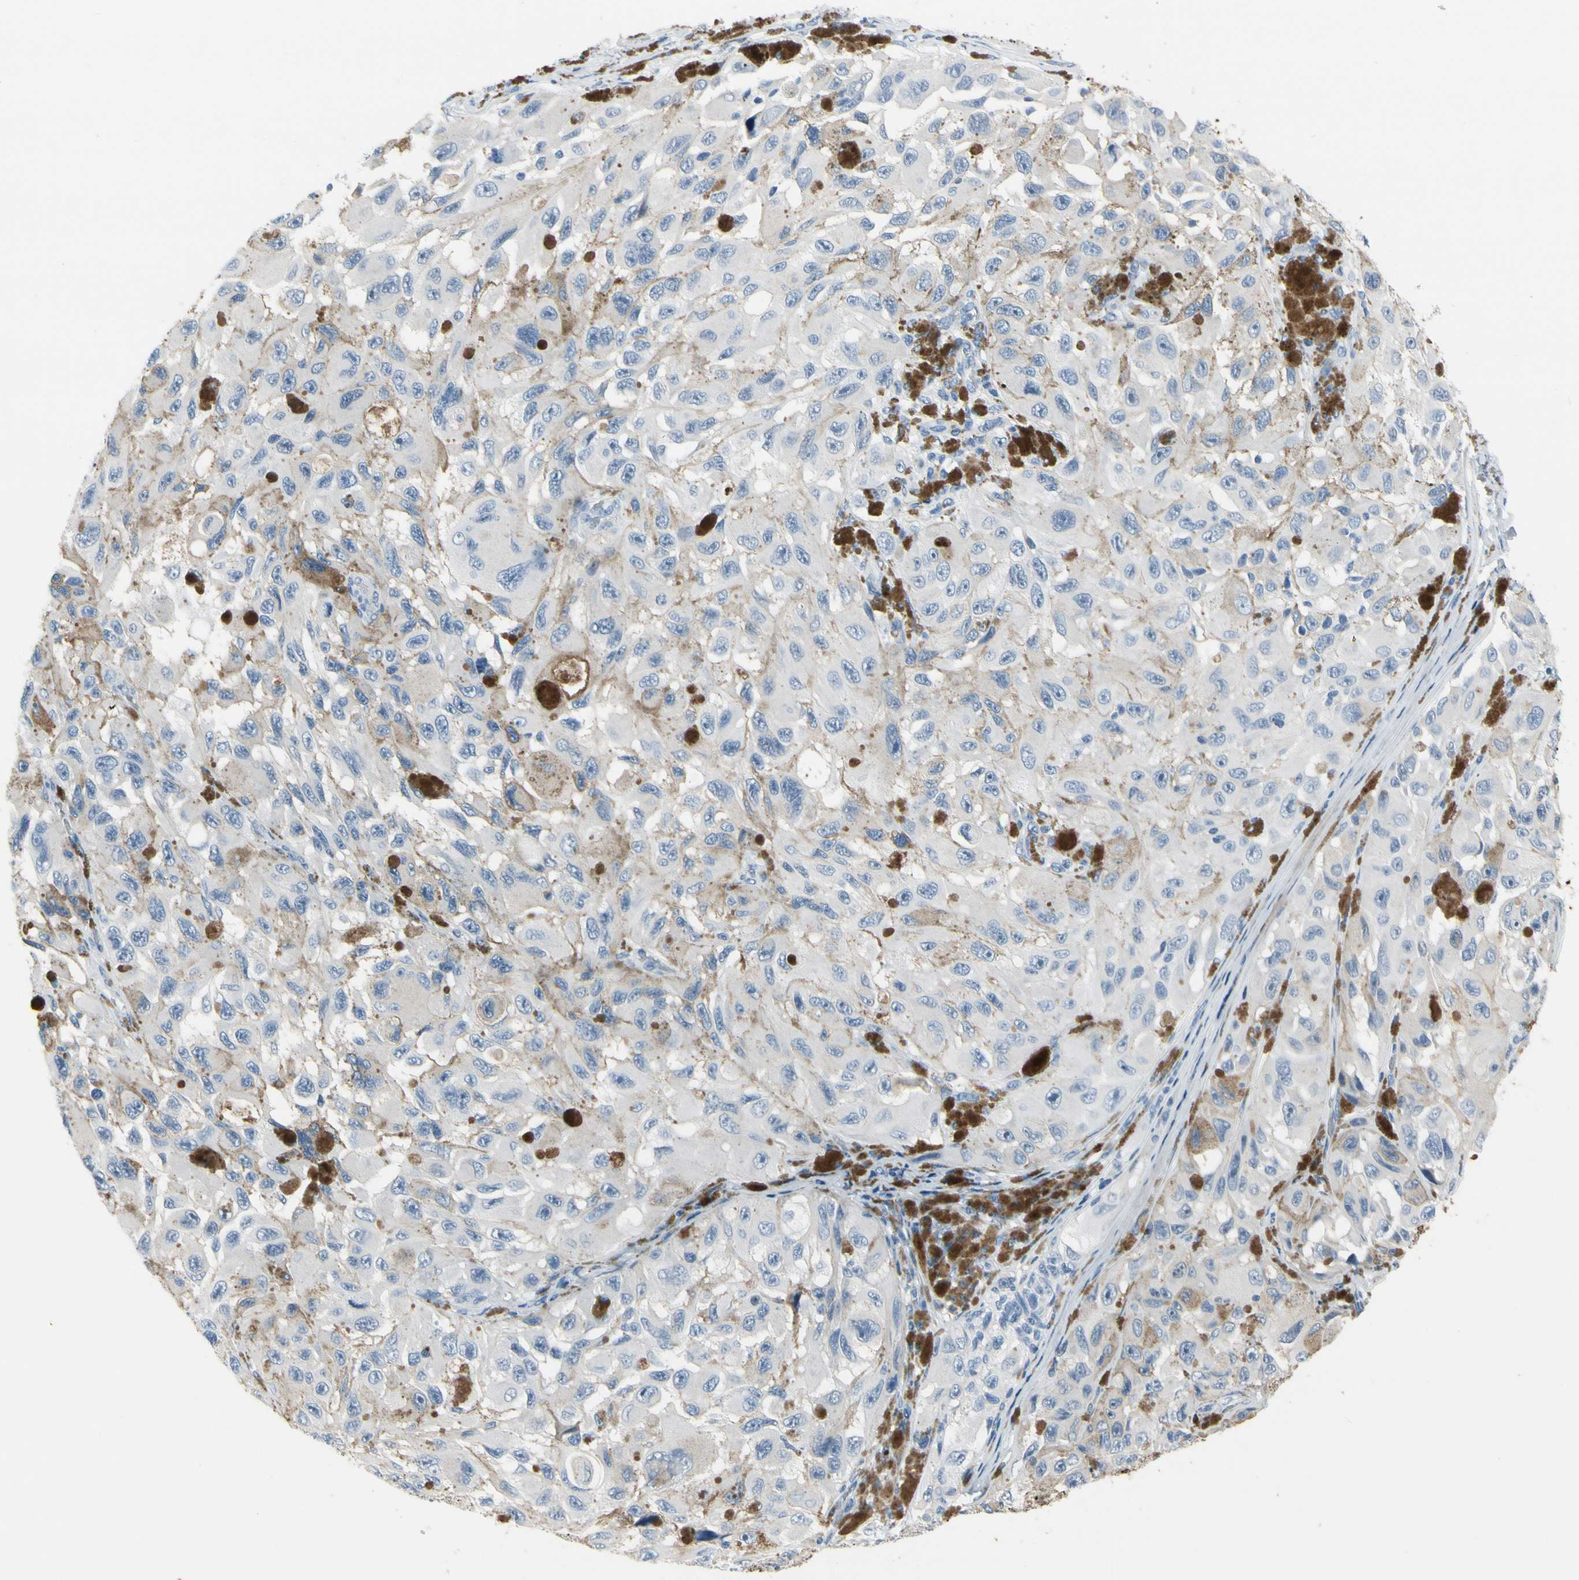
{"staining": {"intensity": "negative", "quantity": "none", "location": "none"}, "tissue": "melanoma", "cell_type": "Tumor cells", "image_type": "cancer", "snomed": [{"axis": "morphology", "description": "Malignant melanoma, NOS"}, {"axis": "topography", "description": "Skin"}], "caption": "There is no significant expression in tumor cells of melanoma.", "gene": "MUC5B", "patient": {"sex": "female", "age": 73}}